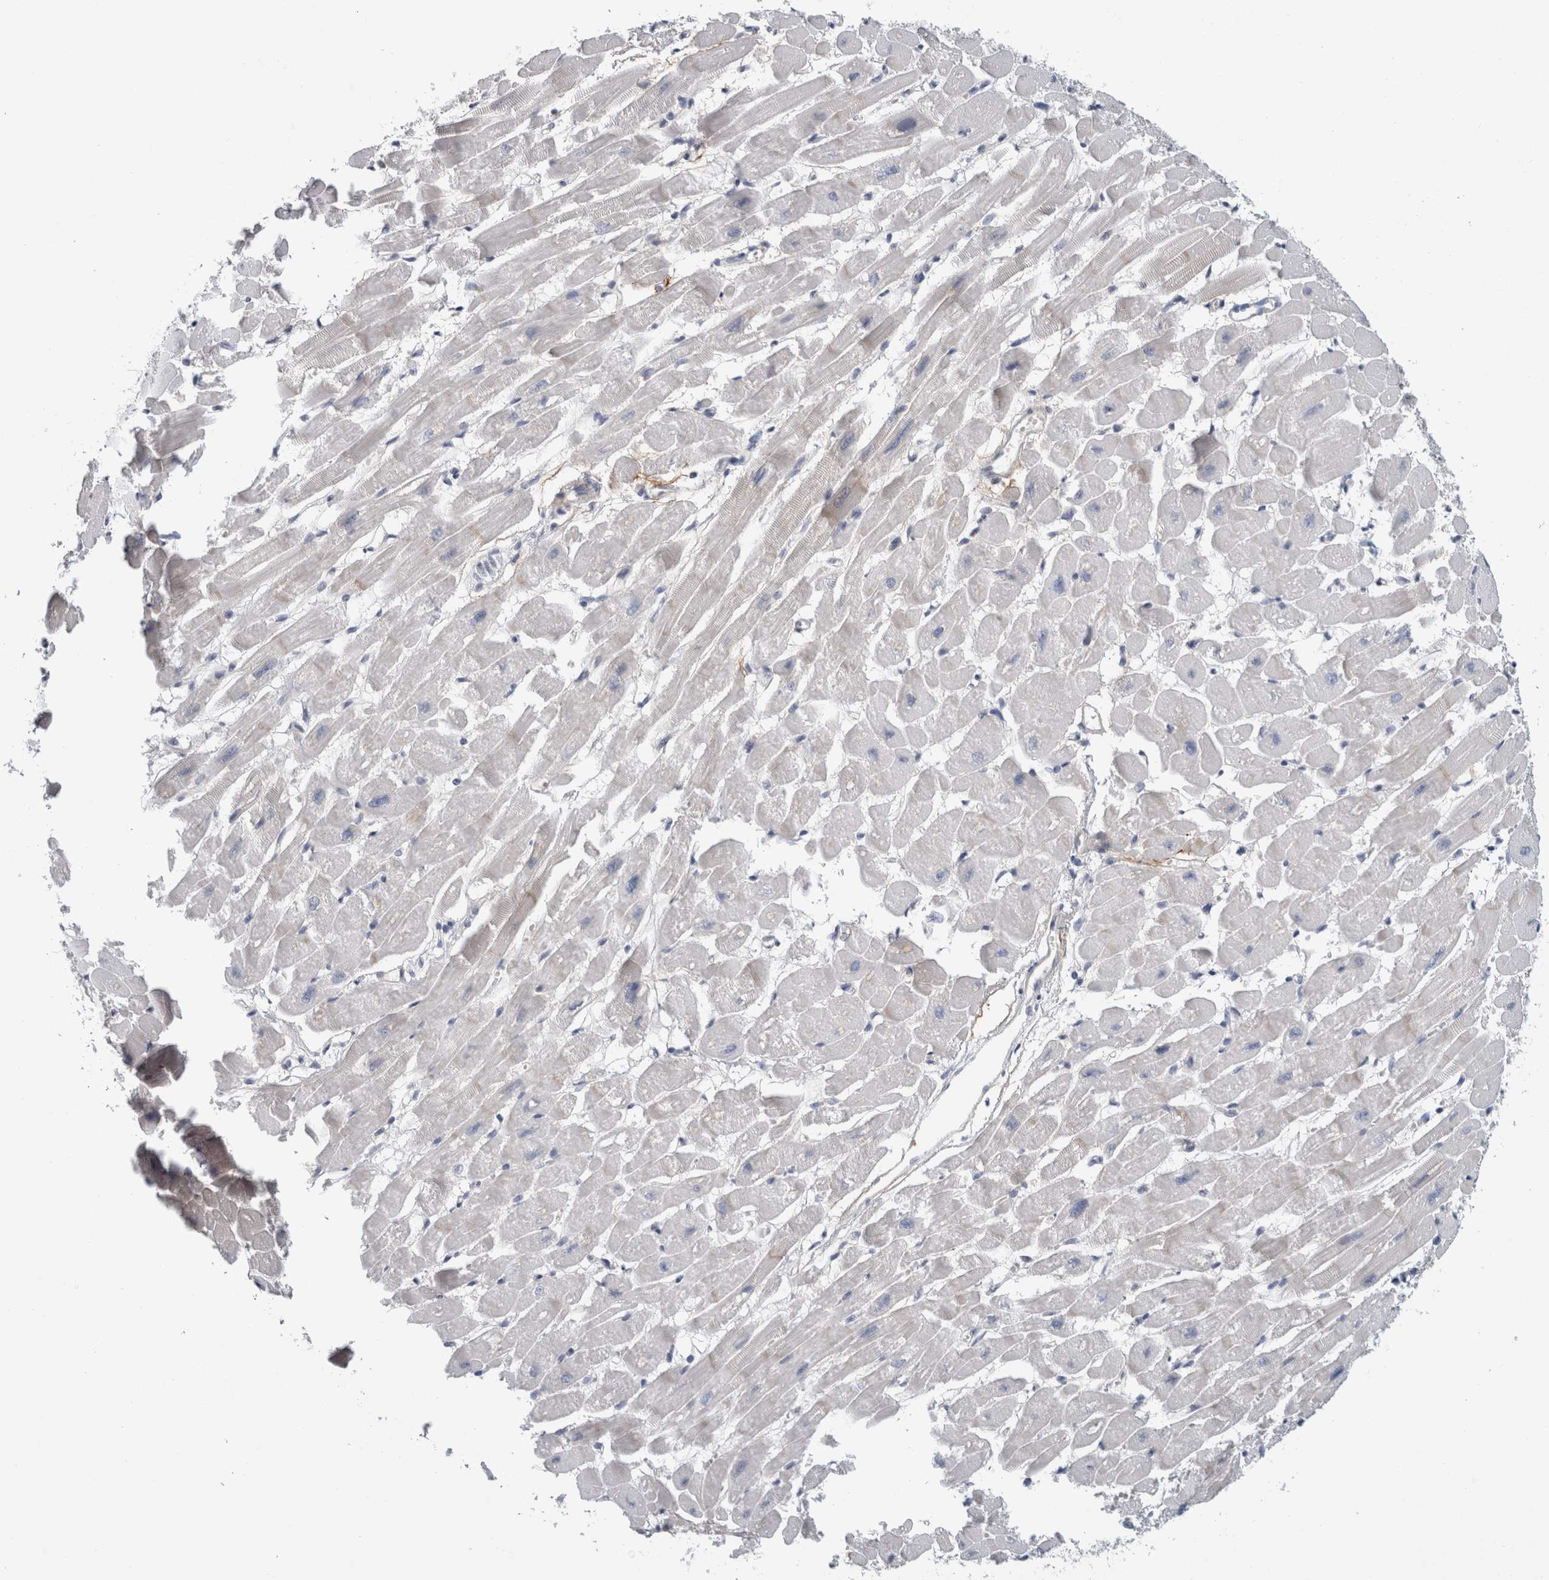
{"staining": {"intensity": "moderate", "quantity": "<25%", "location": "cytoplasmic/membranous"}, "tissue": "heart muscle", "cell_type": "Cardiomyocytes", "image_type": "normal", "snomed": [{"axis": "morphology", "description": "Normal tissue, NOS"}, {"axis": "topography", "description": "Heart"}], "caption": "A histopathology image of human heart muscle stained for a protein exhibits moderate cytoplasmic/membranous brown staining in cardiomyocytes. (Stains: DAB (3,3'-diaminobenzidine) in brown, nuclei in blue, Microscopy: brightfield microscopy at high magnification).", "gene": "CD55", "patient": {"sex": "female", "age": 54}}